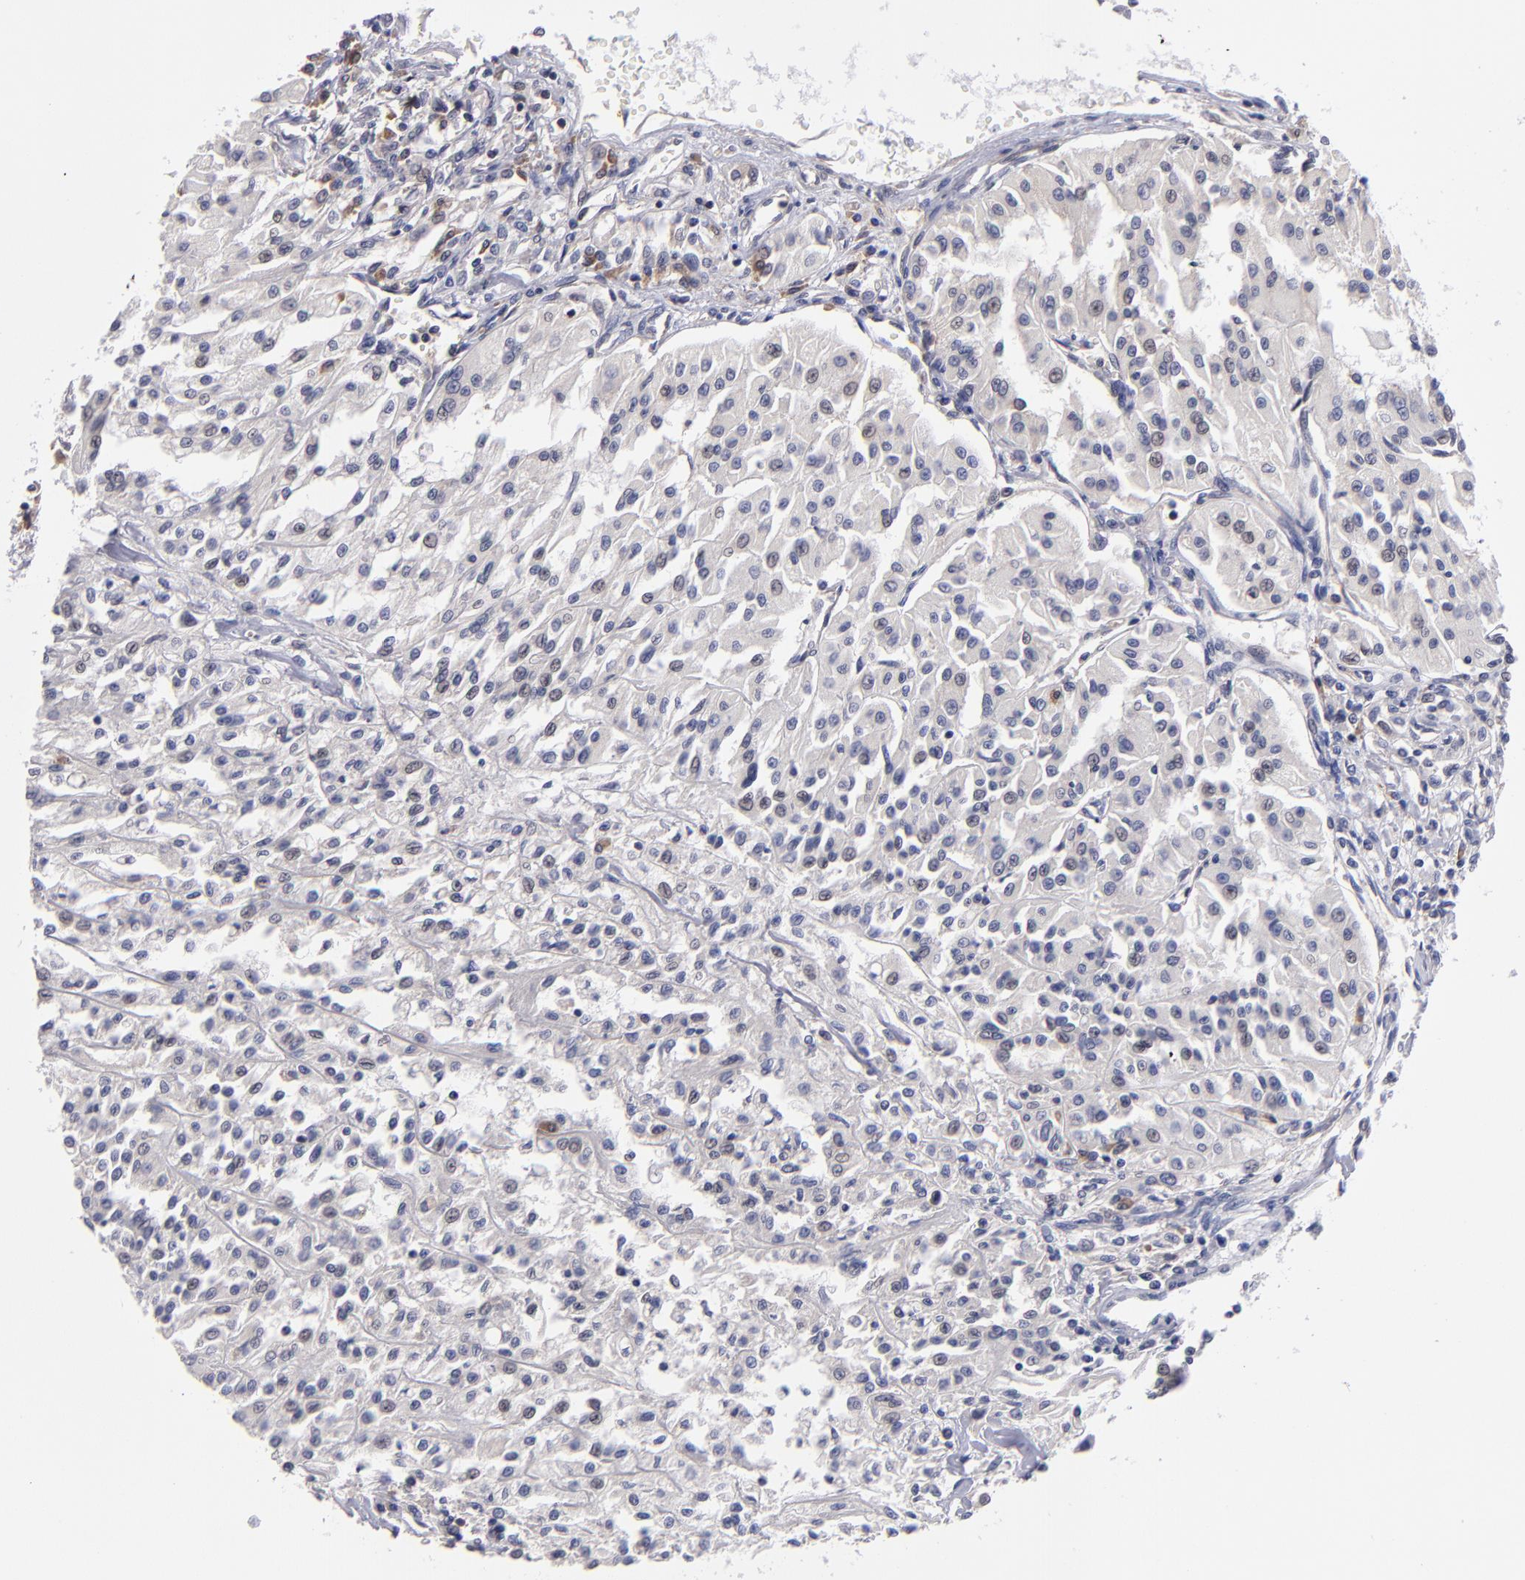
{"staining": {"intensity": "weak", "quantity": "<25%", "location": "cytoplasmic/membranous"}, "tissue": "renal cancer", "cell_type": "Tumor cells", "image_type": "cancer", "snomed": [{"axis": "morphology", "description": "Adenocarcinoma, NOS"}, {"axis": "topography", "description": "Kidney"}], "caption": "Immunohistochemistry image of neoplastic tissue: renal cancer stained with DAB (3,3'-diaminobenzidine) shows no significant protein expression in tumor cells.", "gene": "EIF3L", "patient": {"sex": "male", "age": 78}}